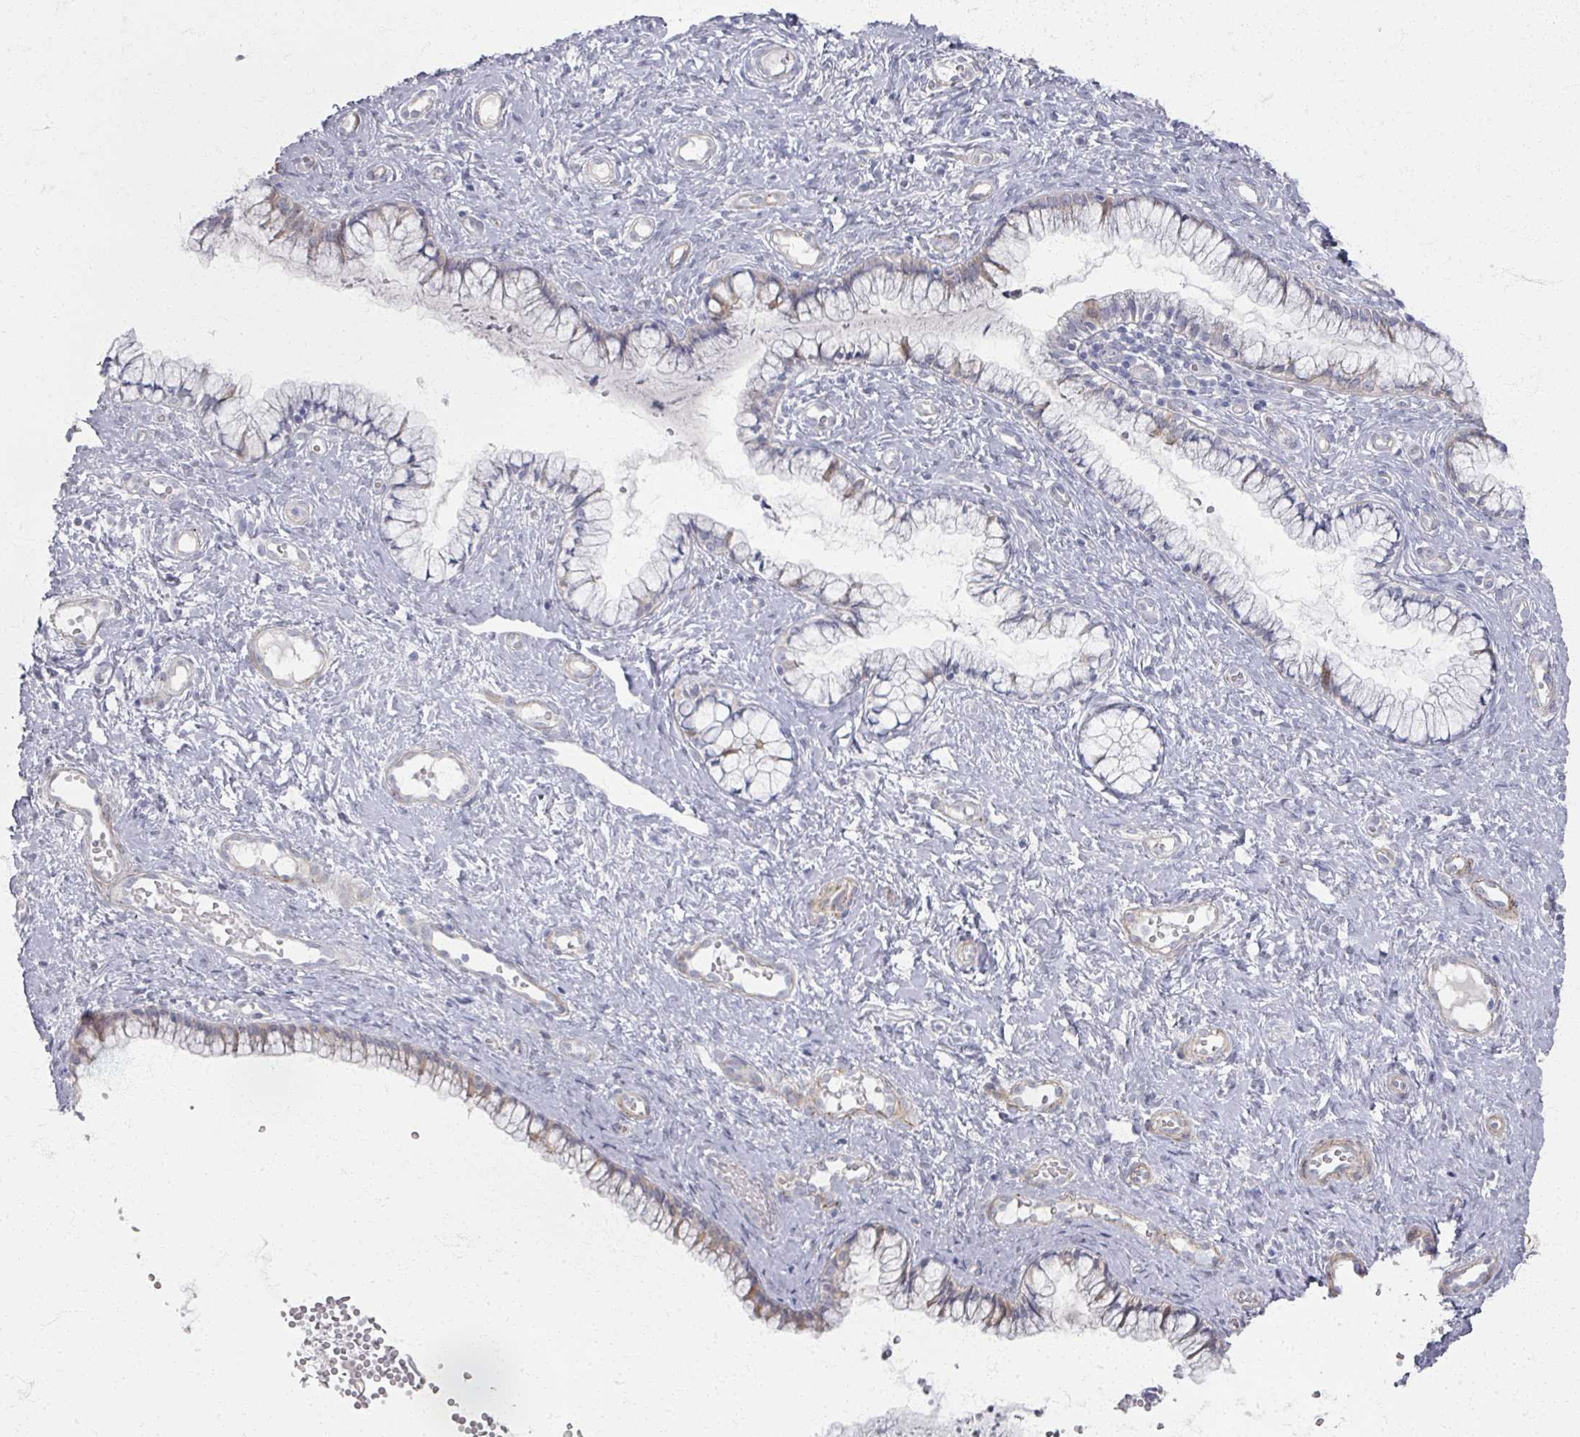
{"staining": {"intensity": "weak", "quantity": "<25%", "location": "cytoplasmic/membranous"}, "tissue": "cervix", "cell_type": "Glandular cells", "image_type": "normal", "snomed": [{"axis": "morphology", "description": "Normal tissue, NOS"}, {"axis": "topography", "description": "Cervix"}], "caption": "The micrograph displays no significant expression in glandular cells of cervix. (DAB immunohistochemistry visualized using brightfield microscopy, high magnification).", "gene": "TTYH3", "patient": {"sex": "female", "age": 36}}